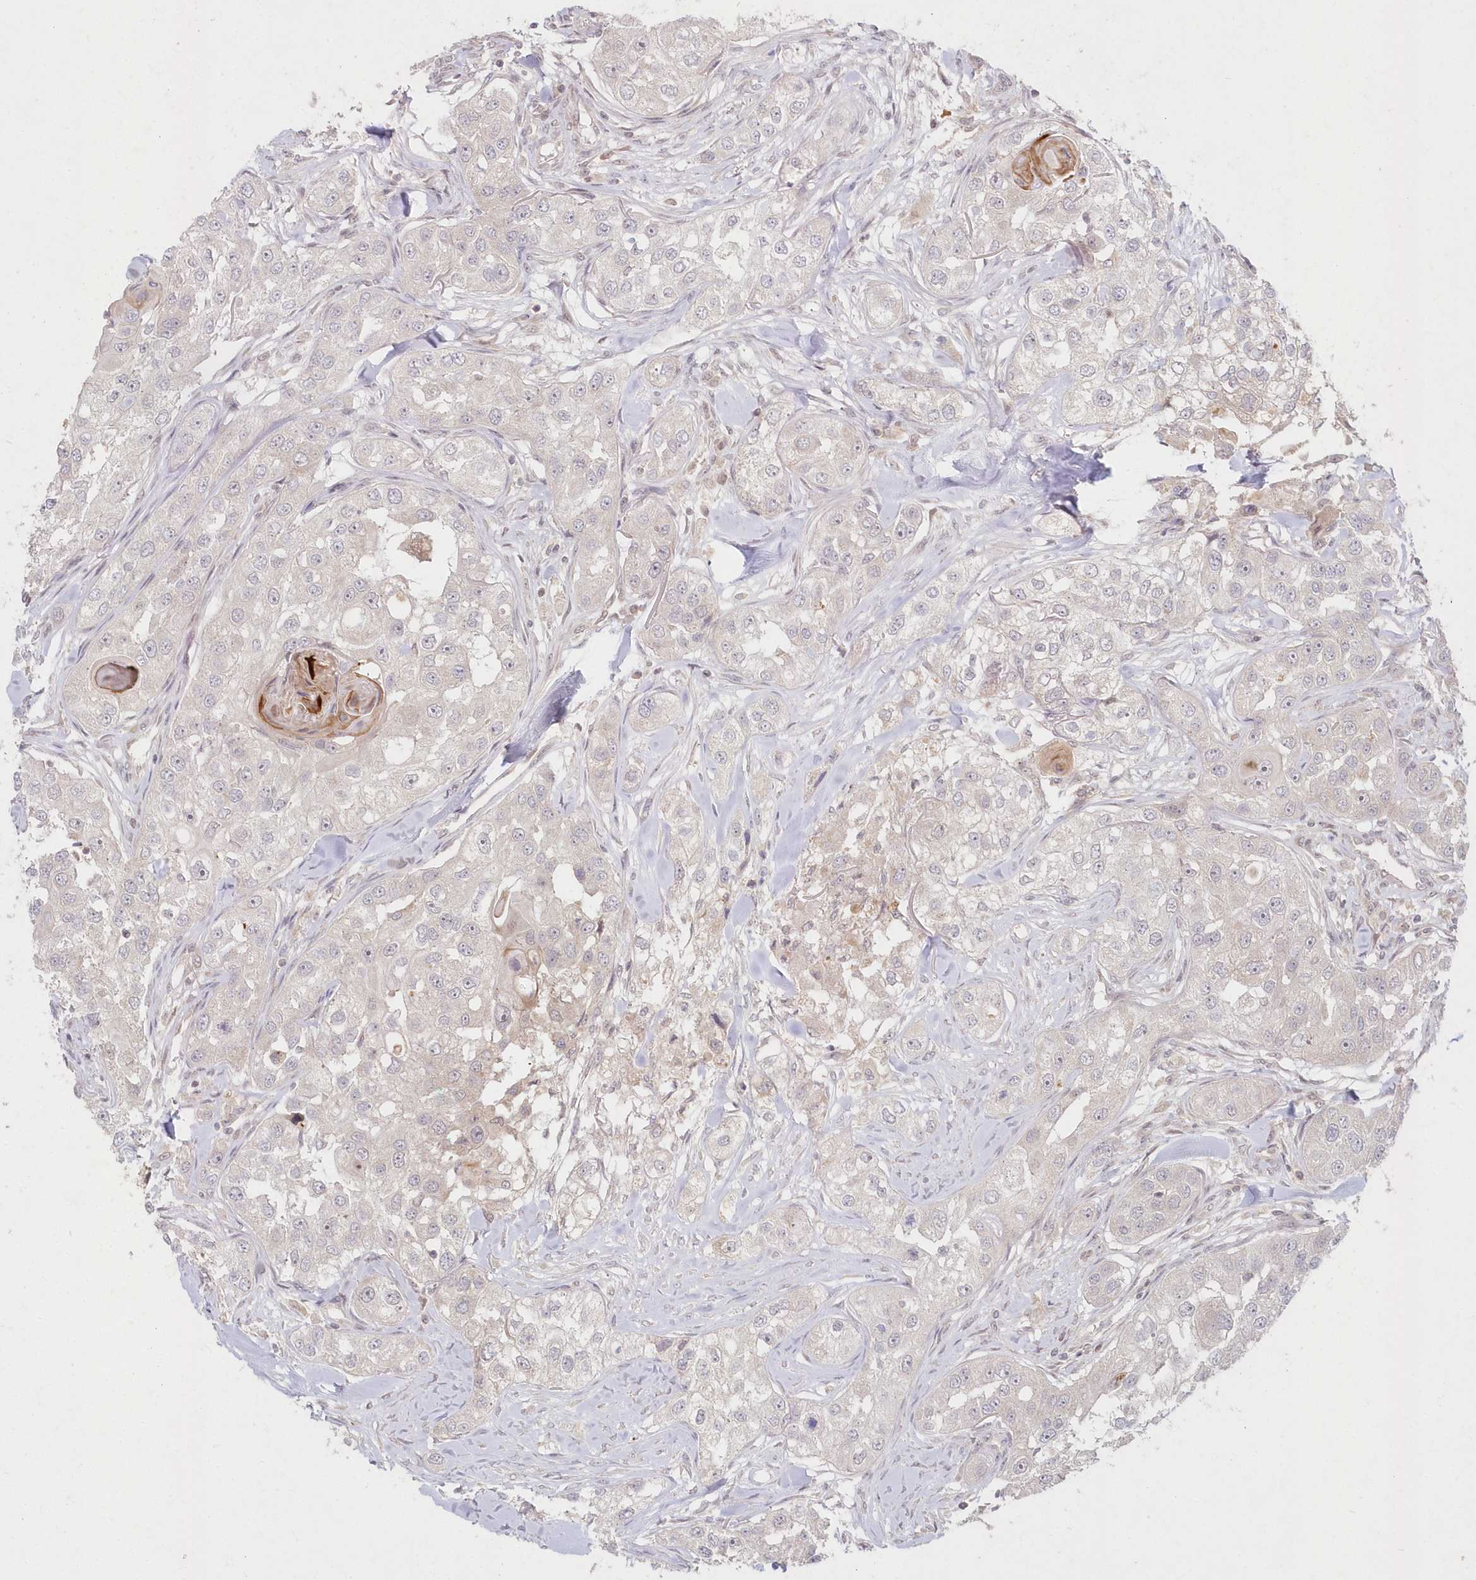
{"staining": {"intensity": "negative", "quantity": "none", "location": "none"}, "tissue": "head and neck cancer", "cell_type": "Tumor cells", "image_type": "cancer", "snomed": [{"axis": "morphology", "description": "Normal tissue, NOS"}, {"axis": "morphology", "description": "Squamous cell carcinoma, NOS"}, {"axis": "topography", "description": "Skeletal muscle"}, {"axis": "topography", "description": "Head-Neck"}], "caption": "High magnification brightfield microscopy of squamous cell carcinoma (head and neck) stained with DAB (3,3'-diaminobenzidine) (brown) and counterstained with hematoxylin (blue): tumor cells show no significant expression.", "gene": "ASCC1", "patient": {"sex": "male", "age": 51}}